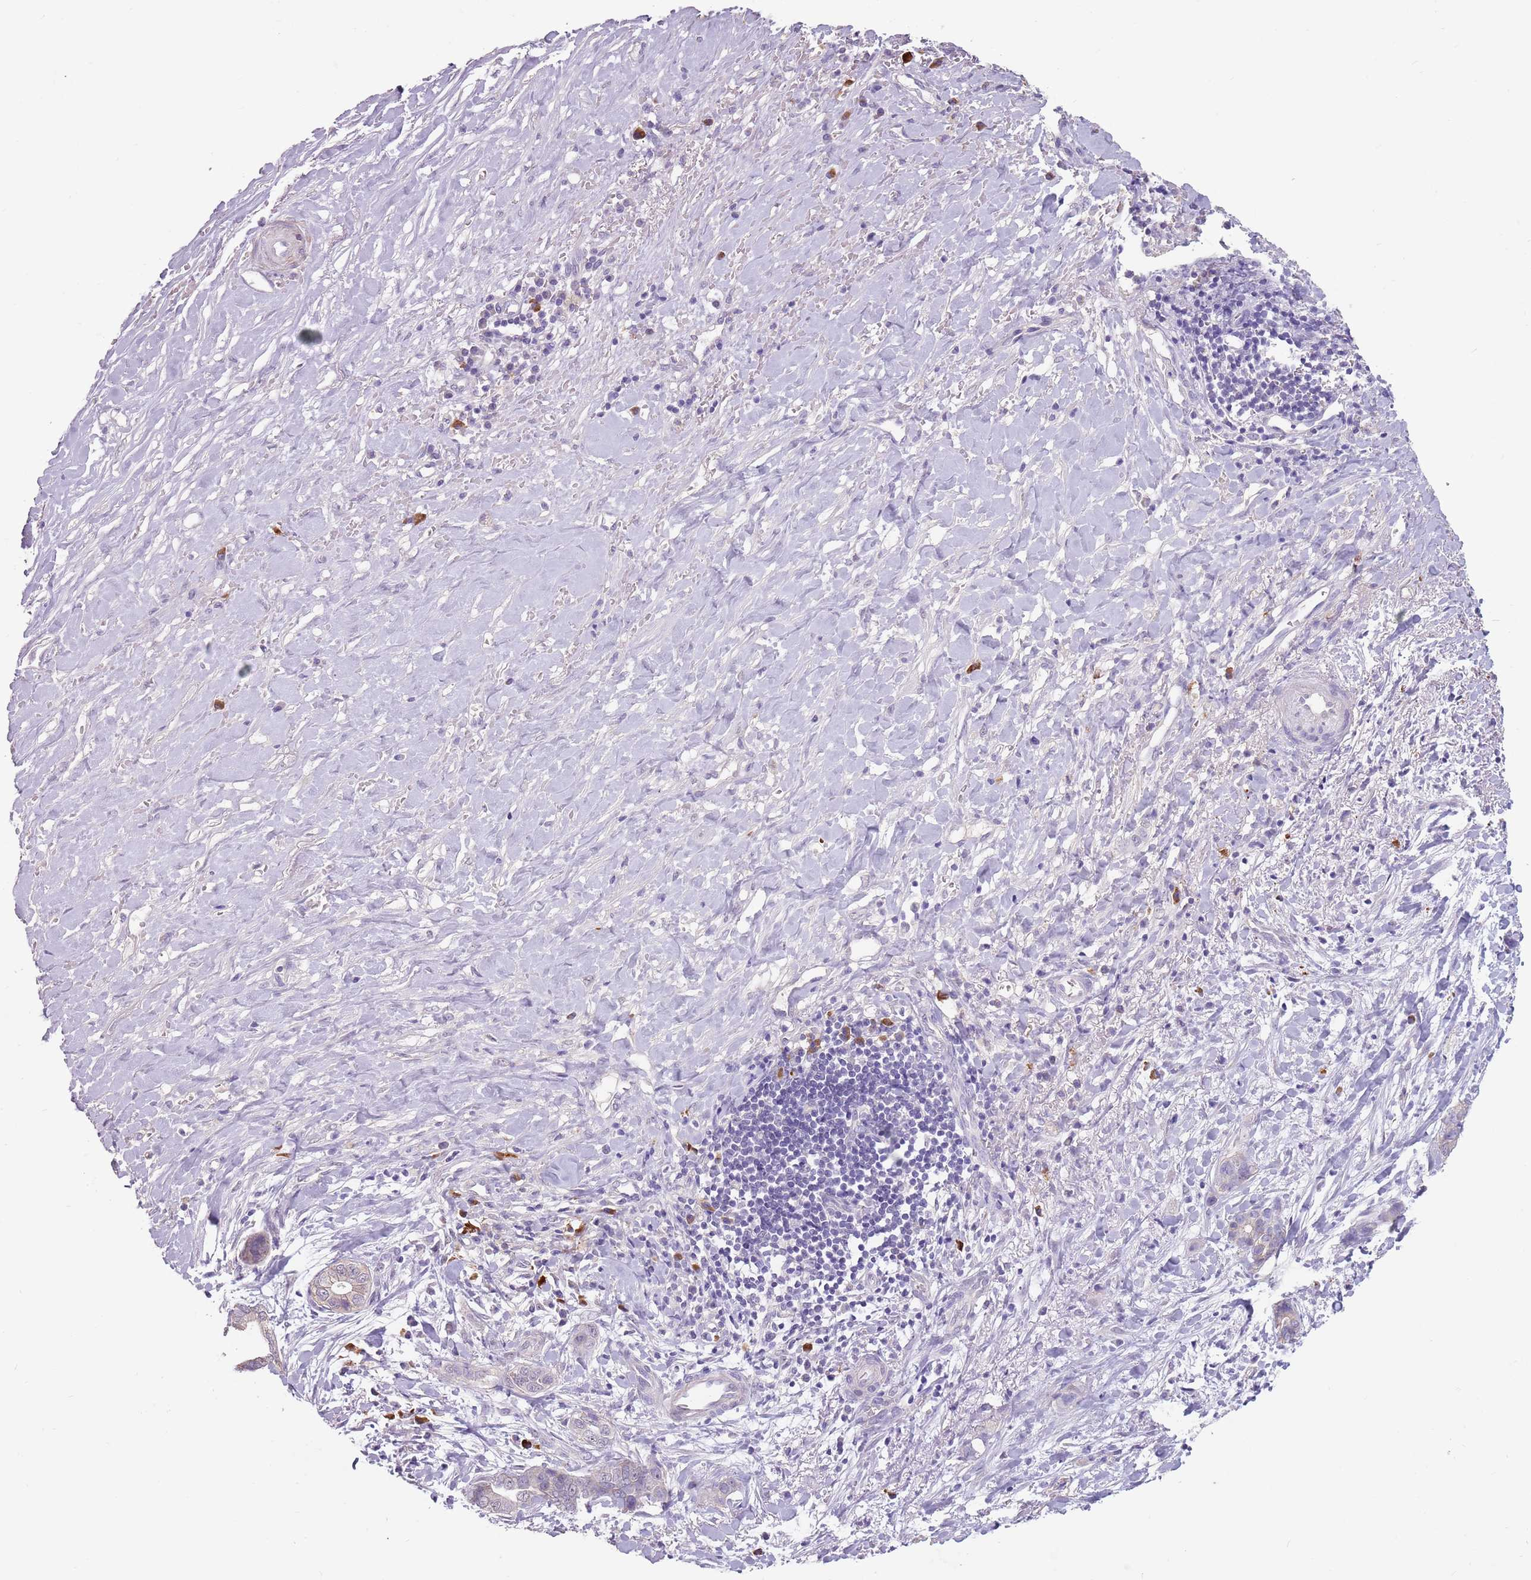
{"staining": {"intensity": "negative", "quantity": "none", "location": "none"}, "tissue": "liver cancer", "cell_type": "Tumor cells", "image_type": "cancer", "snomed": [{"axis": "morphology", "description": "Cholangiocarcinoma"}, {"axis": "topography", "description": "Liver"}], "caption": "Protein analysis of liver cancer (cholangiocarcinoma) reveals no significant staining in tumor cells.", "gene": "STYK1", "patient": {"sex": "female", "age": 79}}